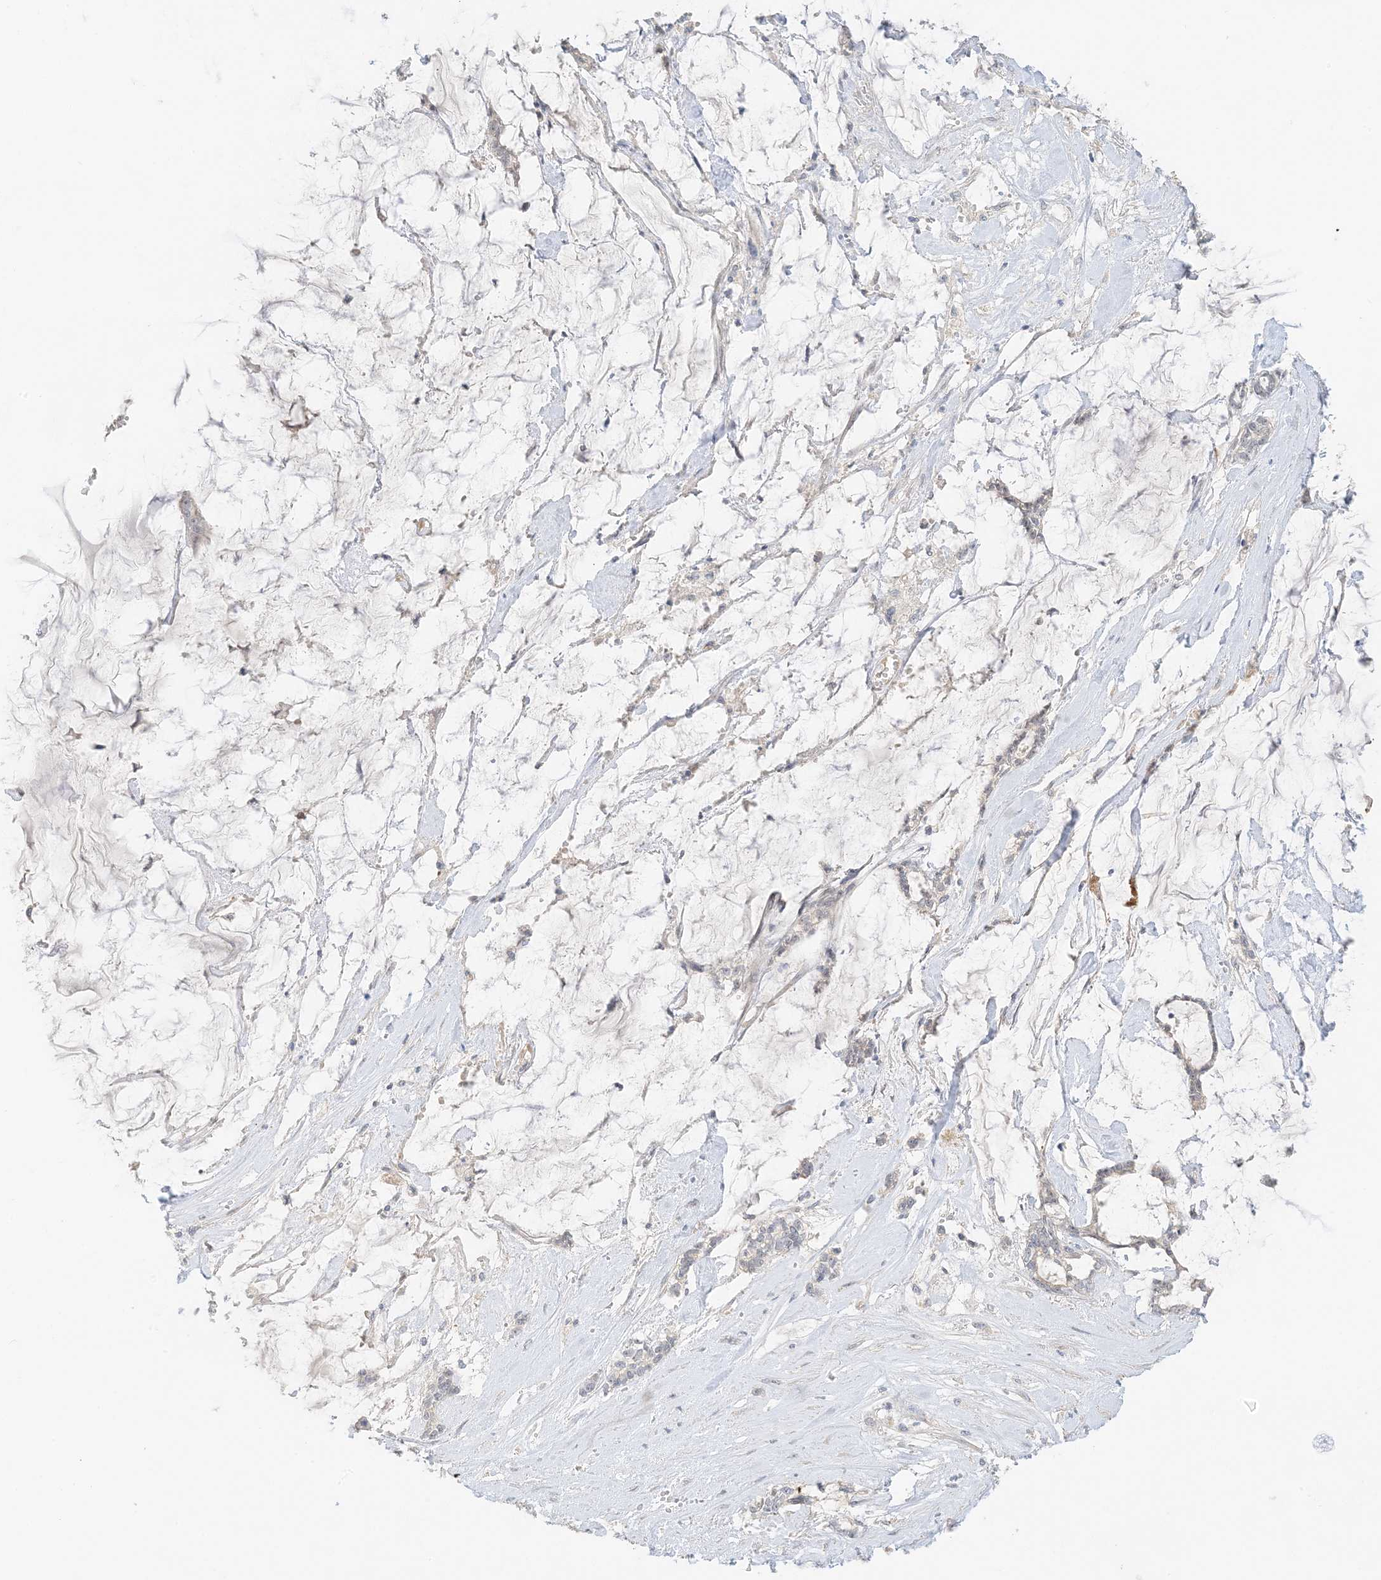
{"staining": {"intensity": "weak", "quantity": "<25%", "location": "cytoplasmic/membranous"}, "tissue": "pancreatic cancer", "cell_type": "Tumor cells", "image_type": "cancer", "snomed": [{"axis": "morphology", "description": "Adenocarcinoma, NOS"}, {"axis": "topography", "description": "Pancreas"}], "caption": "Immunohistochemical staining of human pancreatic cancer exhibits no significant expression in tumor cells. The staining was performed using DAB (3,3'-diaminobenzidine) to visualize the protein expression in brown, while the nuclei were stained in blue with hematoxylin (Magnification: 20x).", "gene": "ETAA1", "patient": {"sex": "female", "age": 73}}